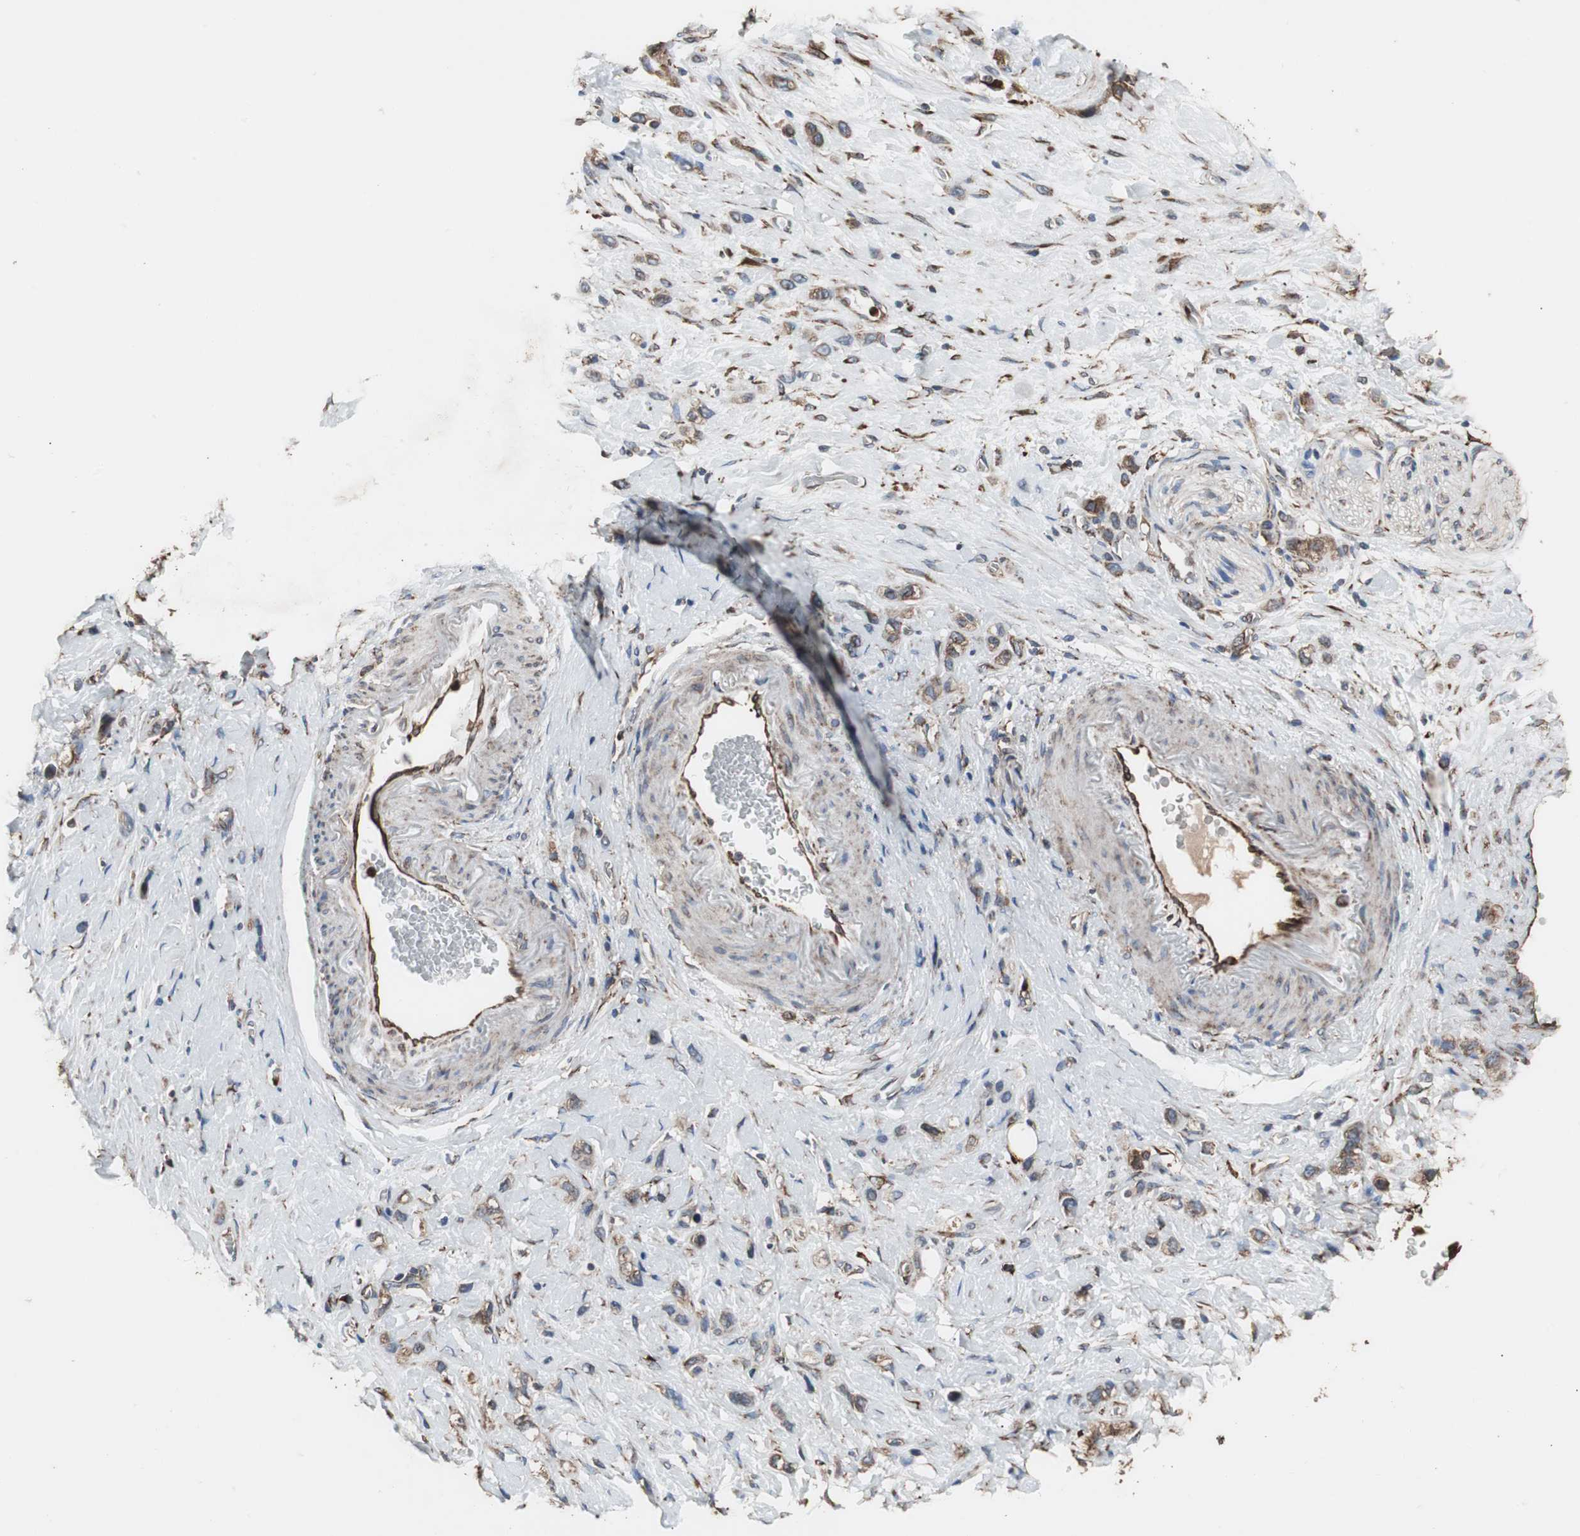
{"staining": {"intensity": "moderate", "quantity": ">75%", "location": "cytoplasmic/membranous"}, "tissue": "stomach cancer", "cell_type": "Tumor cells", "image_type": "cancer", "snomed": [{"axis": "morphology", "description": "Normal tissue, NOS"}, {"axis": "morphology", "description": "Adenocarcinoma, NOS"}, {"axis": "morphology", "description": "Adenocarcinoma, High grade"}, {"axis": "topography", "description": "Stomach, upper"}, {"axis": "topography", "description": "Stomach"}], "caption": "Brown immunohistochemical staining in human adenocarcinoma (stomach) exhibits moderate cytoplasmic/membranous expression in approximately >75% of tumor cells. Nuclei are stained in blue.", "gene": "CALU", "patient": {"sex": "female", "age": 65}}